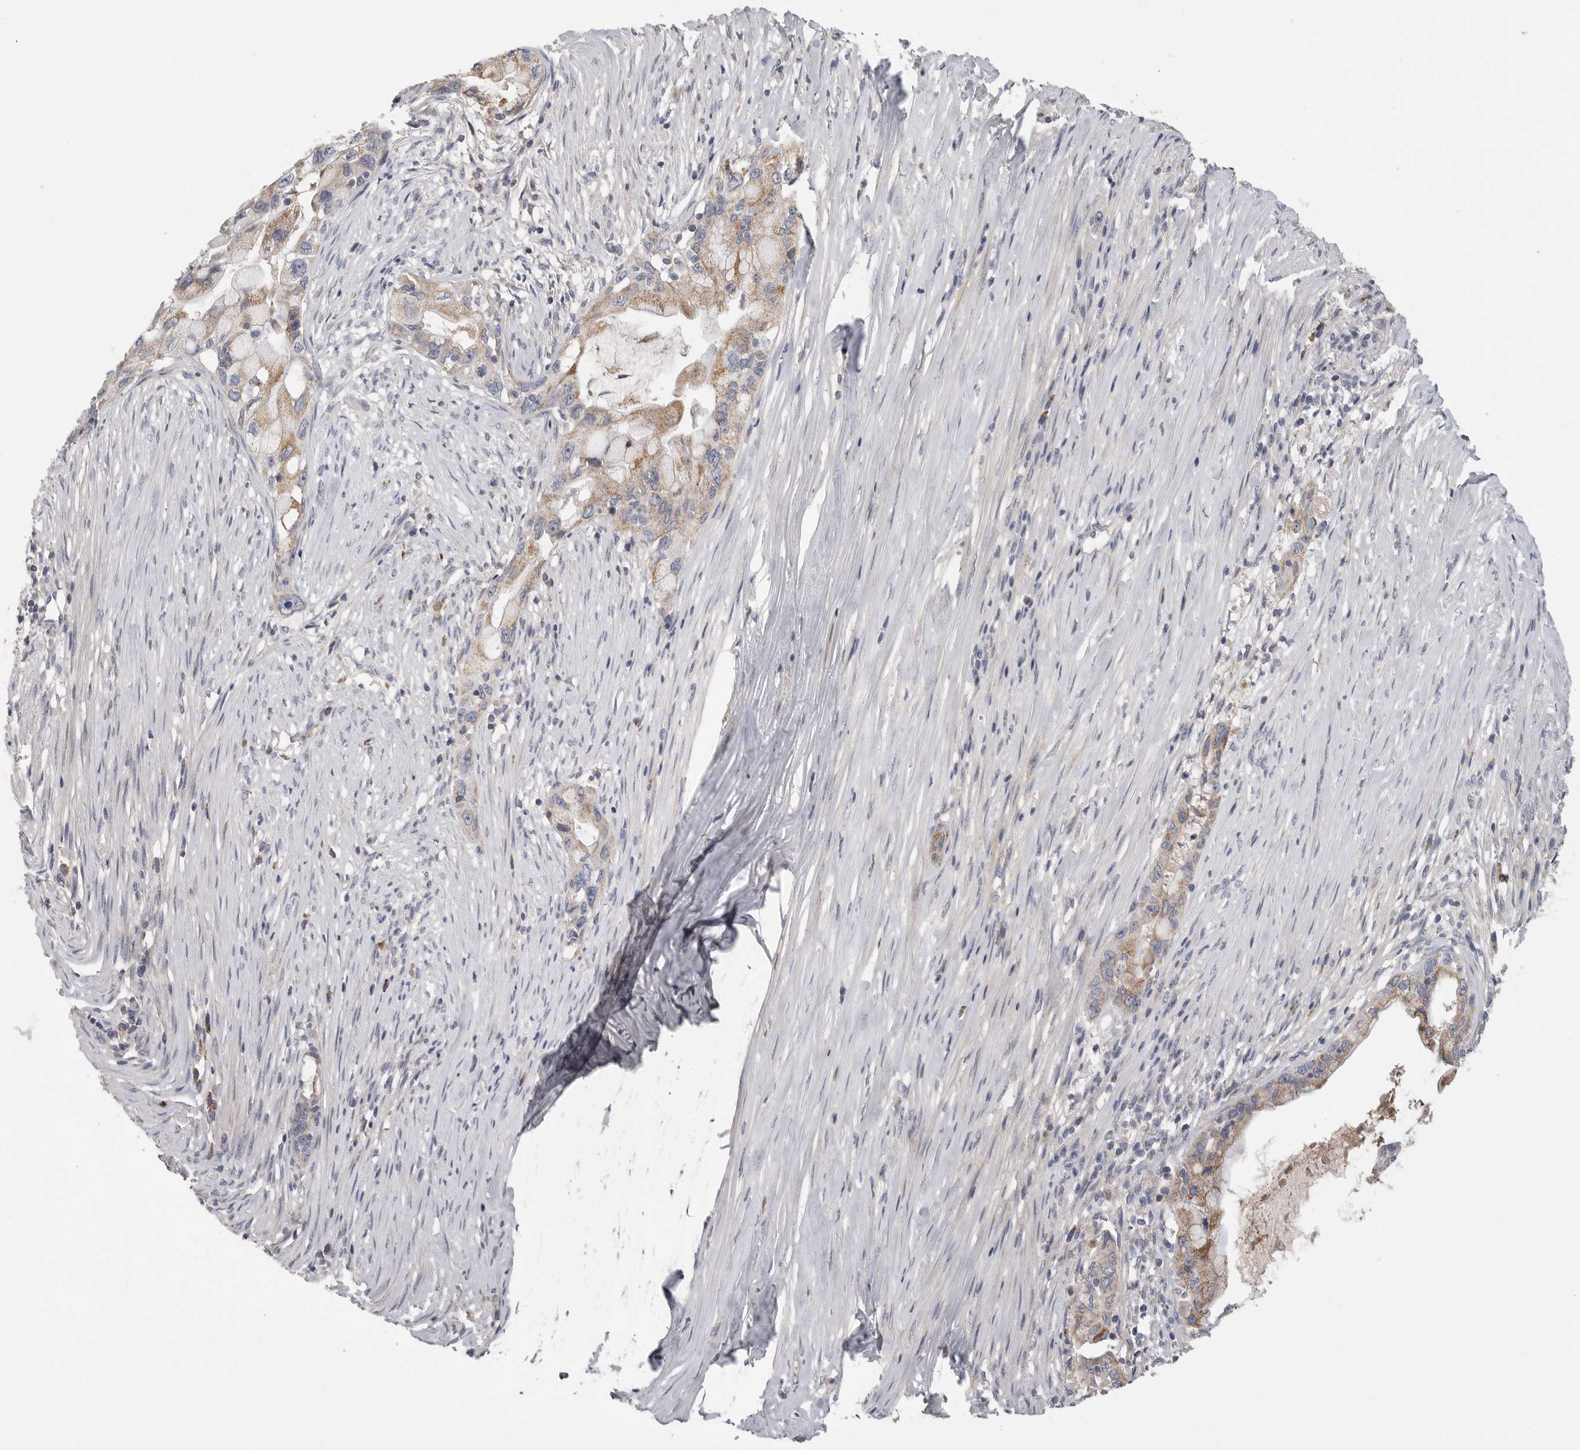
{"staining": {"intensity": "moderate", "quantity": ">75%", "location": "cytoplasmic/membranous"}, "tissue": "pancreatic cancer", "cell_type": "Tumor cells", "image_type": "cancer", "snomed": [{"axis": "morphology", "description": "Adenocarcinoma, NOS"}, {"axis": "topography", "description": "Pancreas"}], "caption": "Adenocarcinoma (pancreatic) stained for a protein exhibits moderate cytoplasmic/membranous positivity in tumor cells.", "gene": "SDC3", "patient": {"sex": "male", "age": 53}}